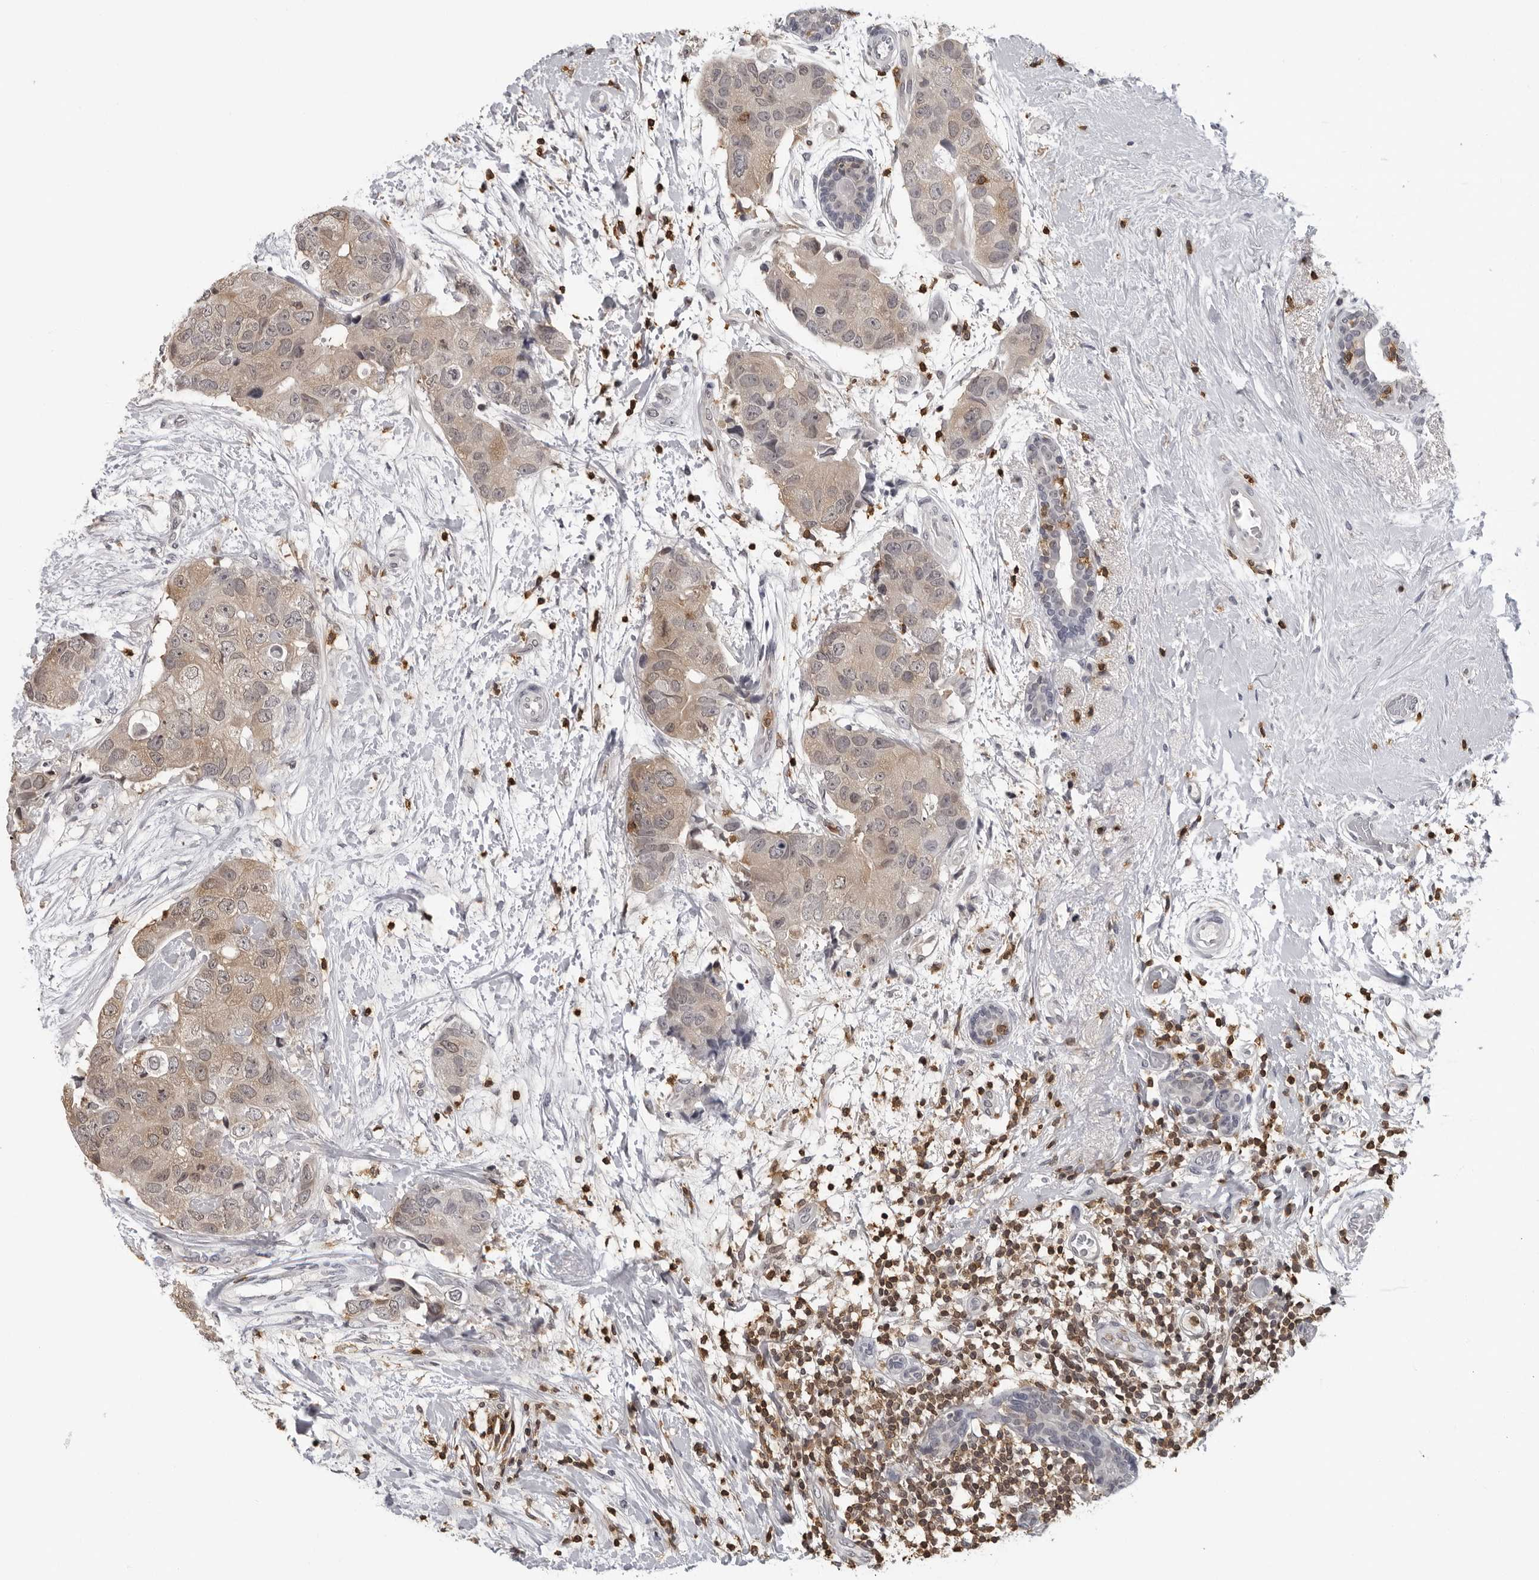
{"staining": {"intensity": "weak", "quantity": ">75%", "location": "cytoplasmic/membranous"}, "tissue": "breast cancer", "cell_type": "Tumor cells", "image_type": "cancer", "snomed": [{"axis": "morphology", "description": "Duct carcinoma"}, {"axis": "topography", "description": "Breast"}], "caption": "Protein expression analysis of breast infiltrating ductal carcinoma exhibits weak cytoplasmic/membranous staining in approximately >75% of tumor cells.", "gene": "HSPH1", "patient": {"sex": "female", "age": 62}}